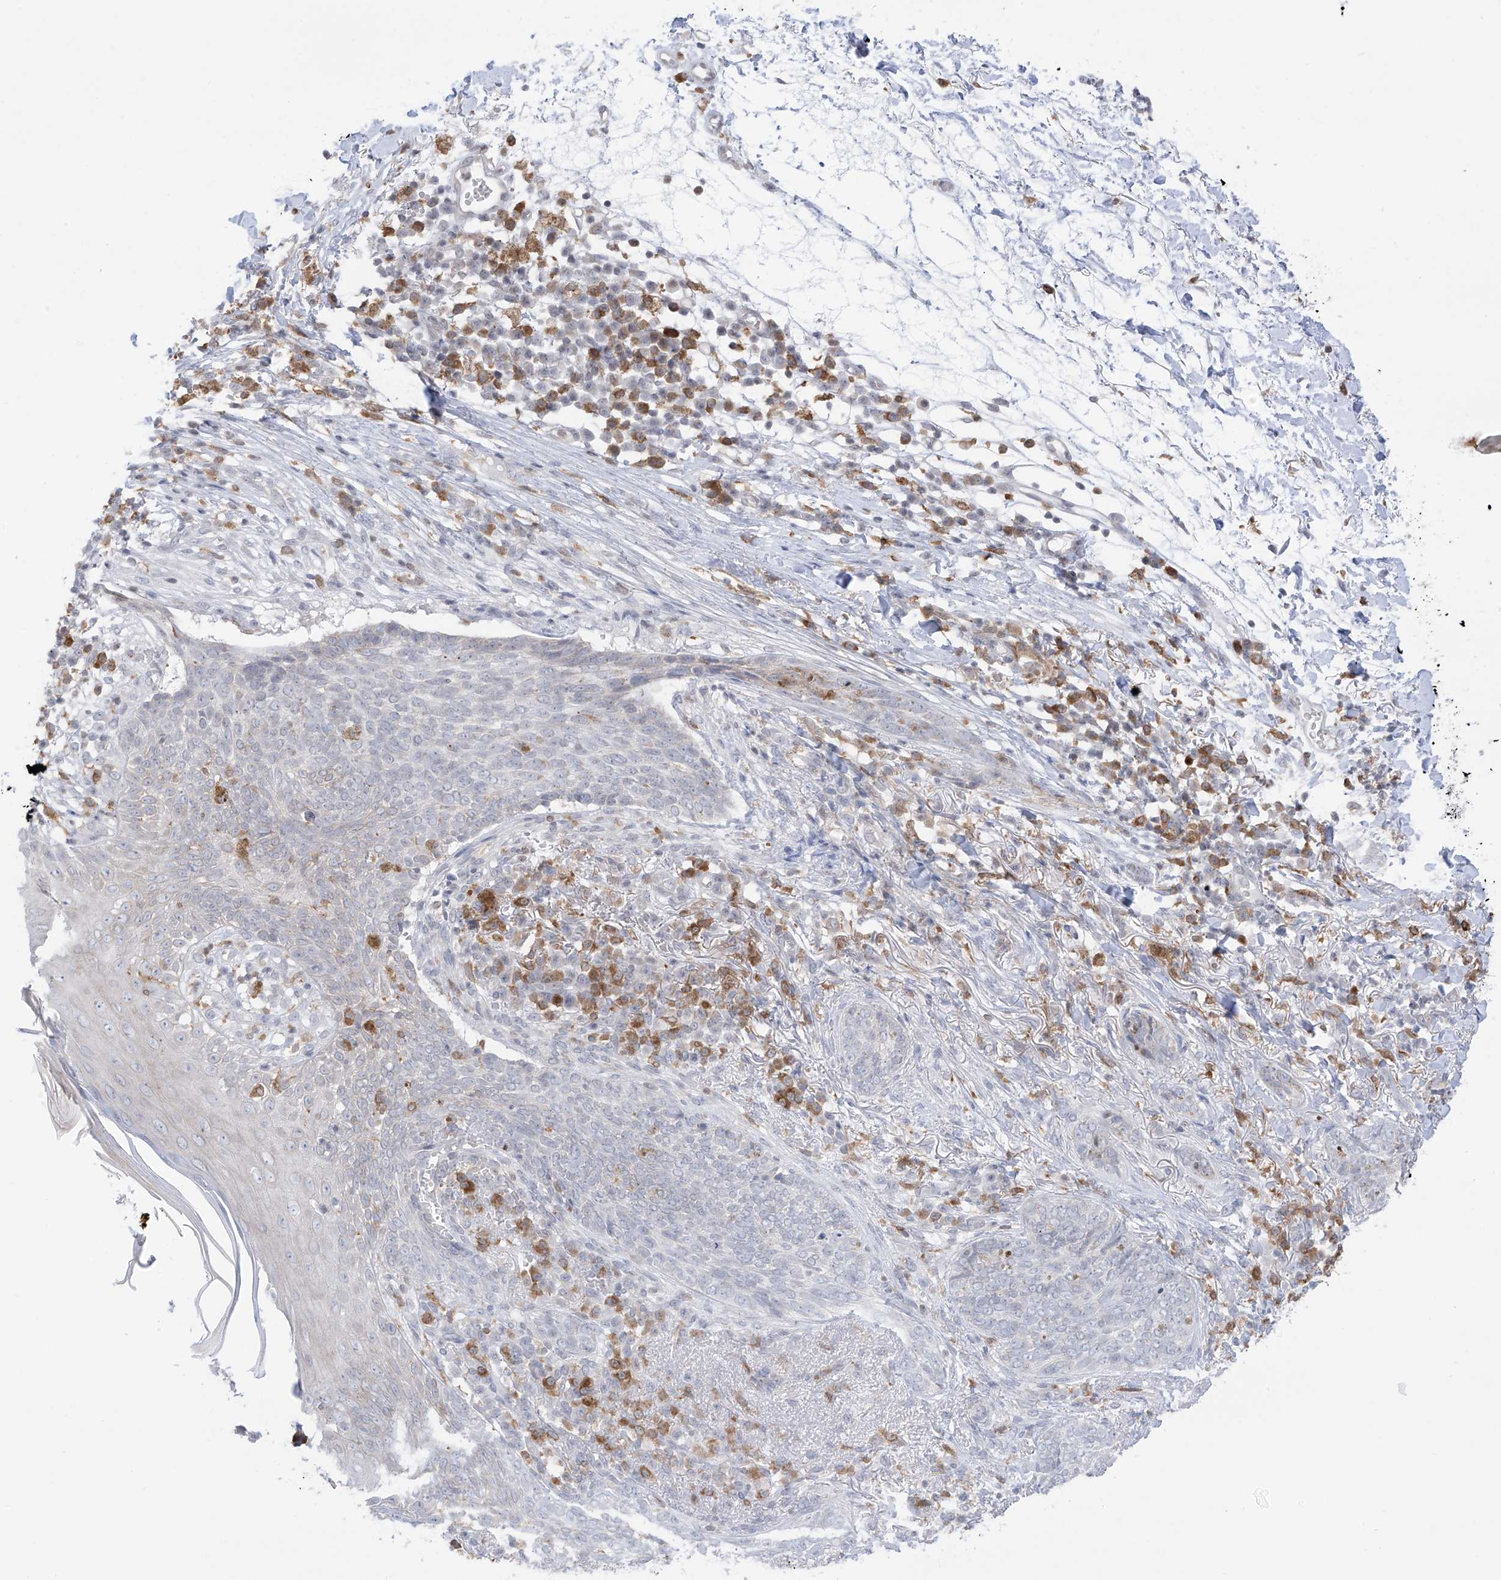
{"staining": {"intensity": "negative", "quantity": "none", "location": "none"}, "tissue": "skin cancer", "cell_type": "Tumor cells", "image_type": "cancer", "snomed": [{"axis": "morphology", "description": "Basal cell carcinoma"}, {"axis": "topography", "description": "Skin"}], "caption": "An IHC image of skin cancer is shown. There is no staining in tumor cells of skin cancer.", "gene": "TBXAS1", "patient": {"sex": "male", "age": 85}}